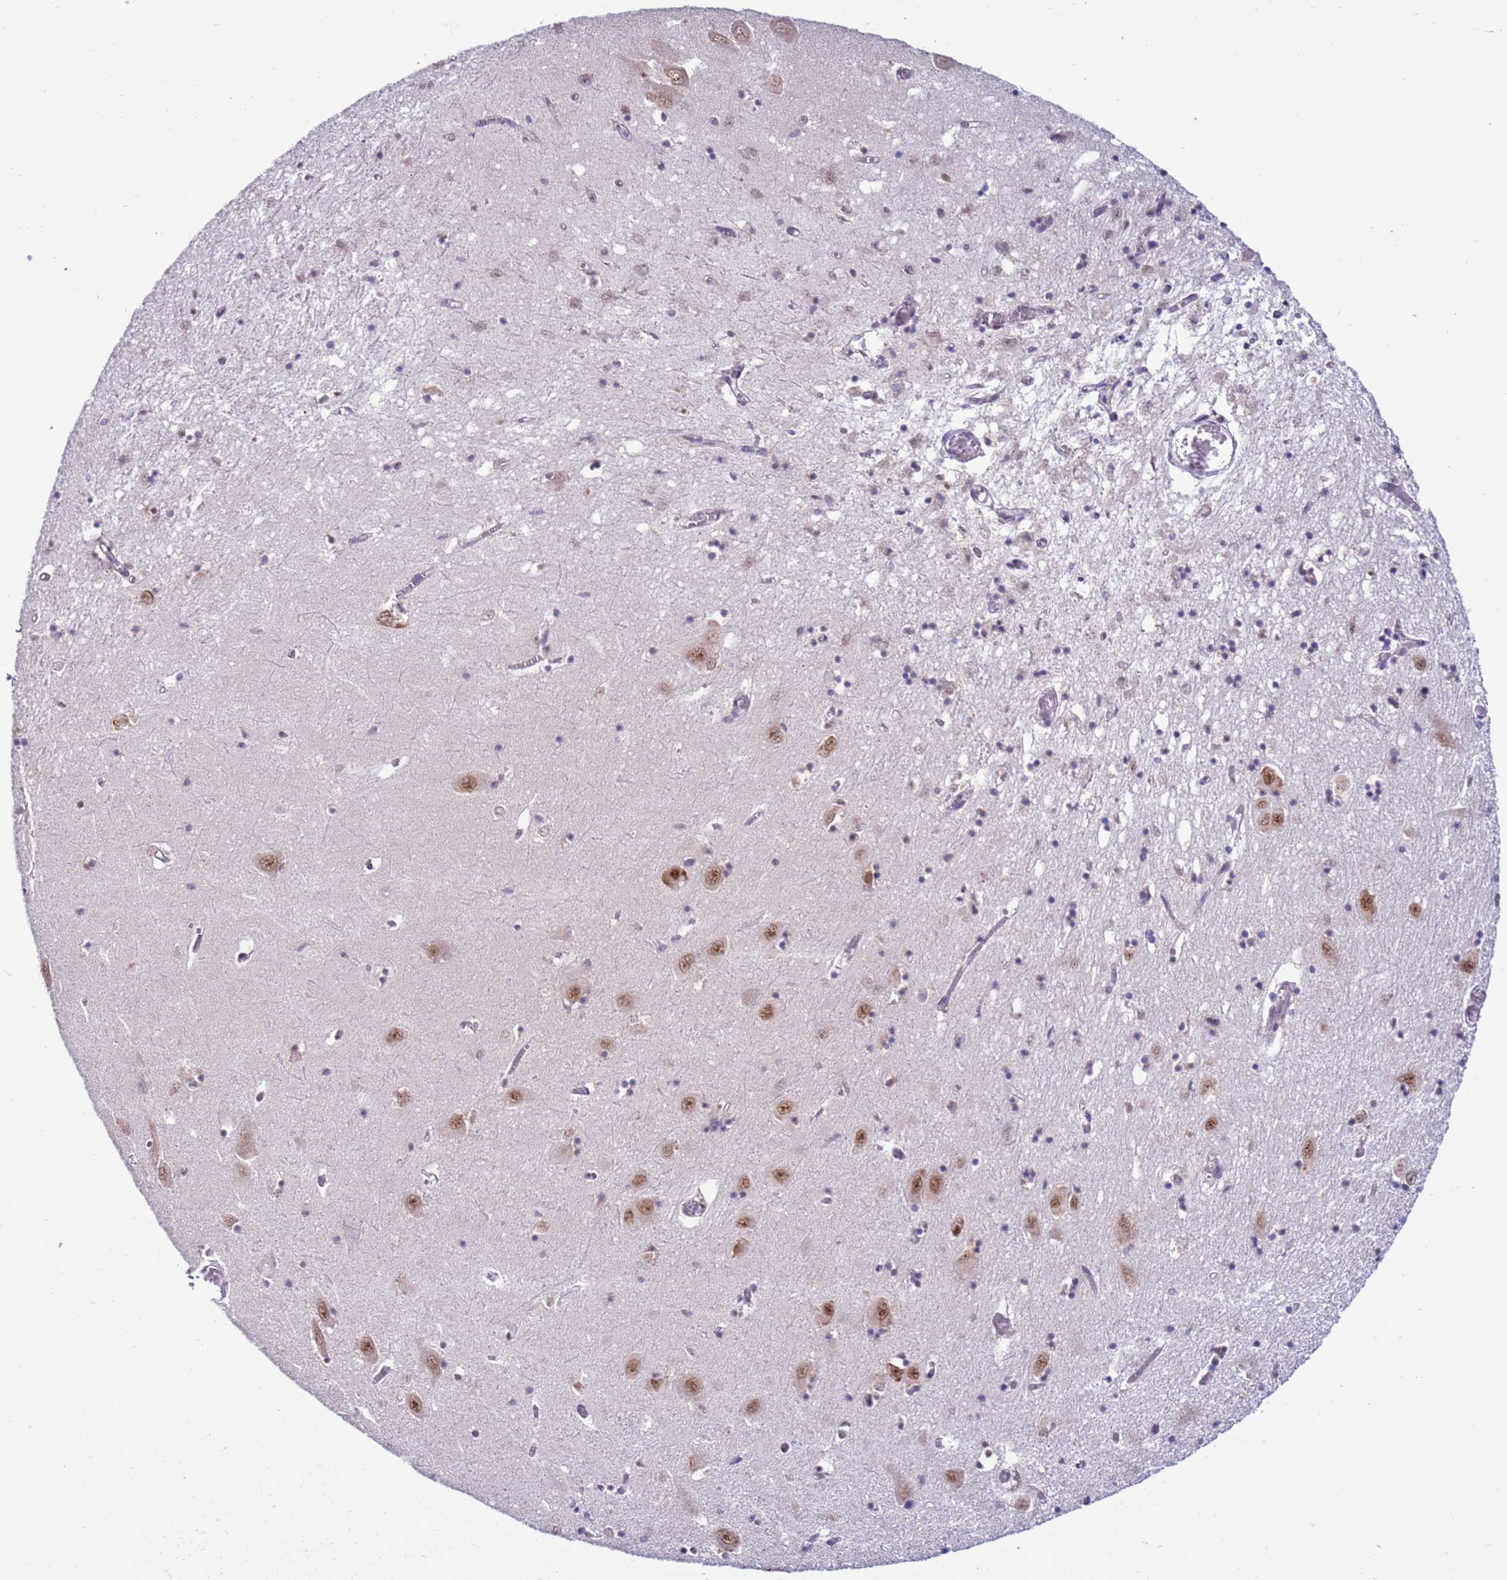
{"staining": {"intensity": "weak", "quantity": "<25%", "location": "nuclear"}, "tissue": "hippocampus", "cell_type": "Glial cells", "image_type": "normal", "snomed": [{"axis": "morphology", "description": "Normal tissue, NOS"}, {"axis": "topography", "description": "Hippocampus"}], "caption": "Immunohistochemistry of benign human hippocampus reveals no positivity in glial cells.", "gene": "PRPF6", "patient": {"sex": "male", "age": 70}}